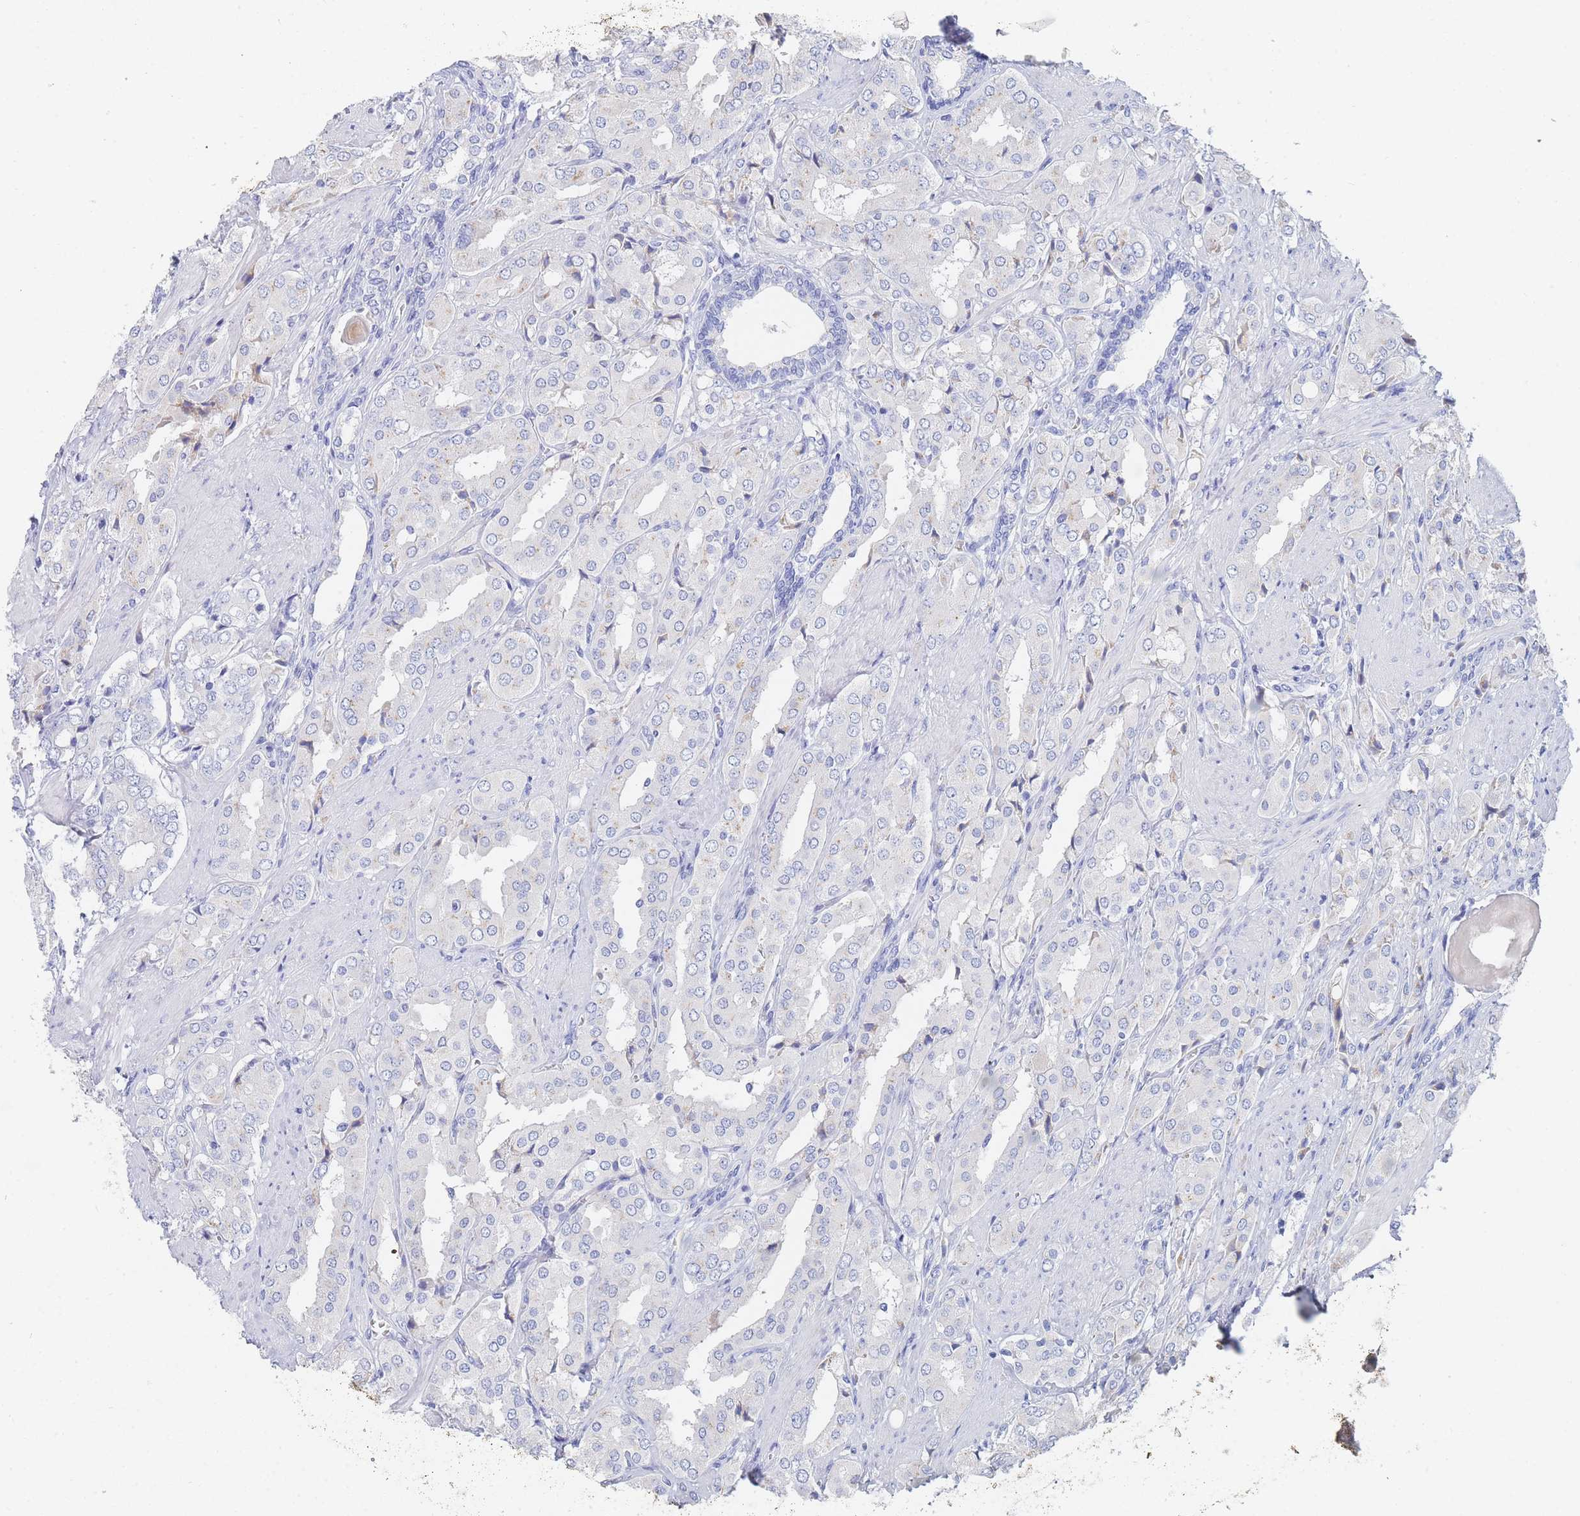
{"staining": {"intensity": "negative", "quantity": "none", "location": "none"}, "tissue": "prostate cancer", "cell_type": "Tumor cells", "image_type": "cancer", "snomed": [{"axis": "morphology", "description": "Adenocarcinoma, High grade"}, {"axis": "topography", "description": "Prostate"}], "caption": "IHC photomicrograph of neoplastic tissue: prostate cancer (adenocarcinoma (high-grade)) stained with DAB (3,3'-diaminobenzidine) exhibits no significant protein expression in tumor cells.", "gene": "SLC25A35", "patient": {"sex": "male", "age": 71}}